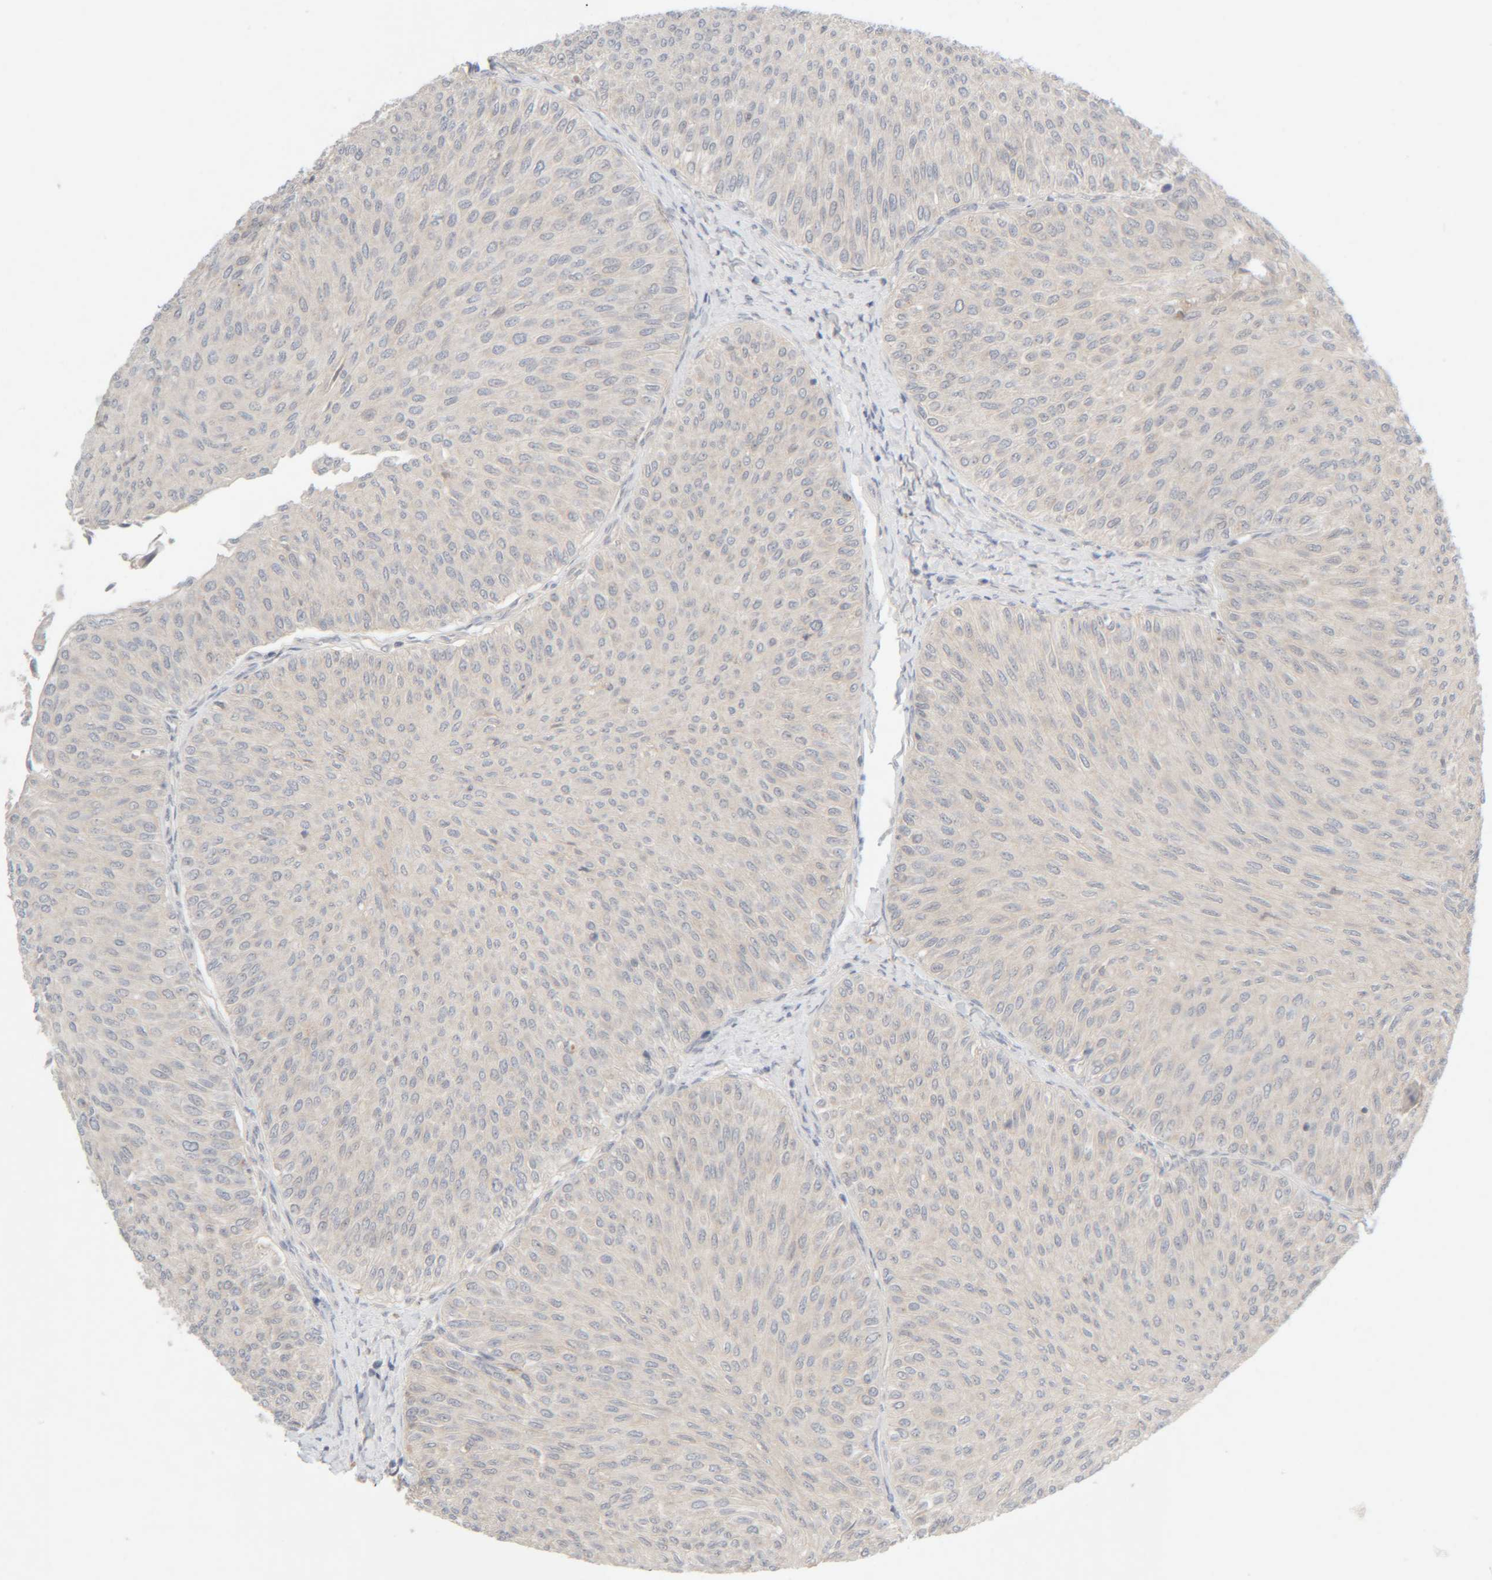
{"staining": {"intensity": "weak", "quantity": "<25%", "location": "nuclear"}, "tissue": "urothelial cancer", "cell_type": "Tumor cells", "image_type": "cancer", "snomed": [{"axis": "morphology", "description": "Urothelial carcinoma, Low grade"}, {"axis": "topography", "description": "Urinary bladder"}], "caption": "Immunohistochemistry (IHC) photomicrograph of urothelial cancer stained for a protein (brown), which displays no positivity in tumor cells.", "gene": "CHKA", "patient": {"sex": "male", "age": 78}}